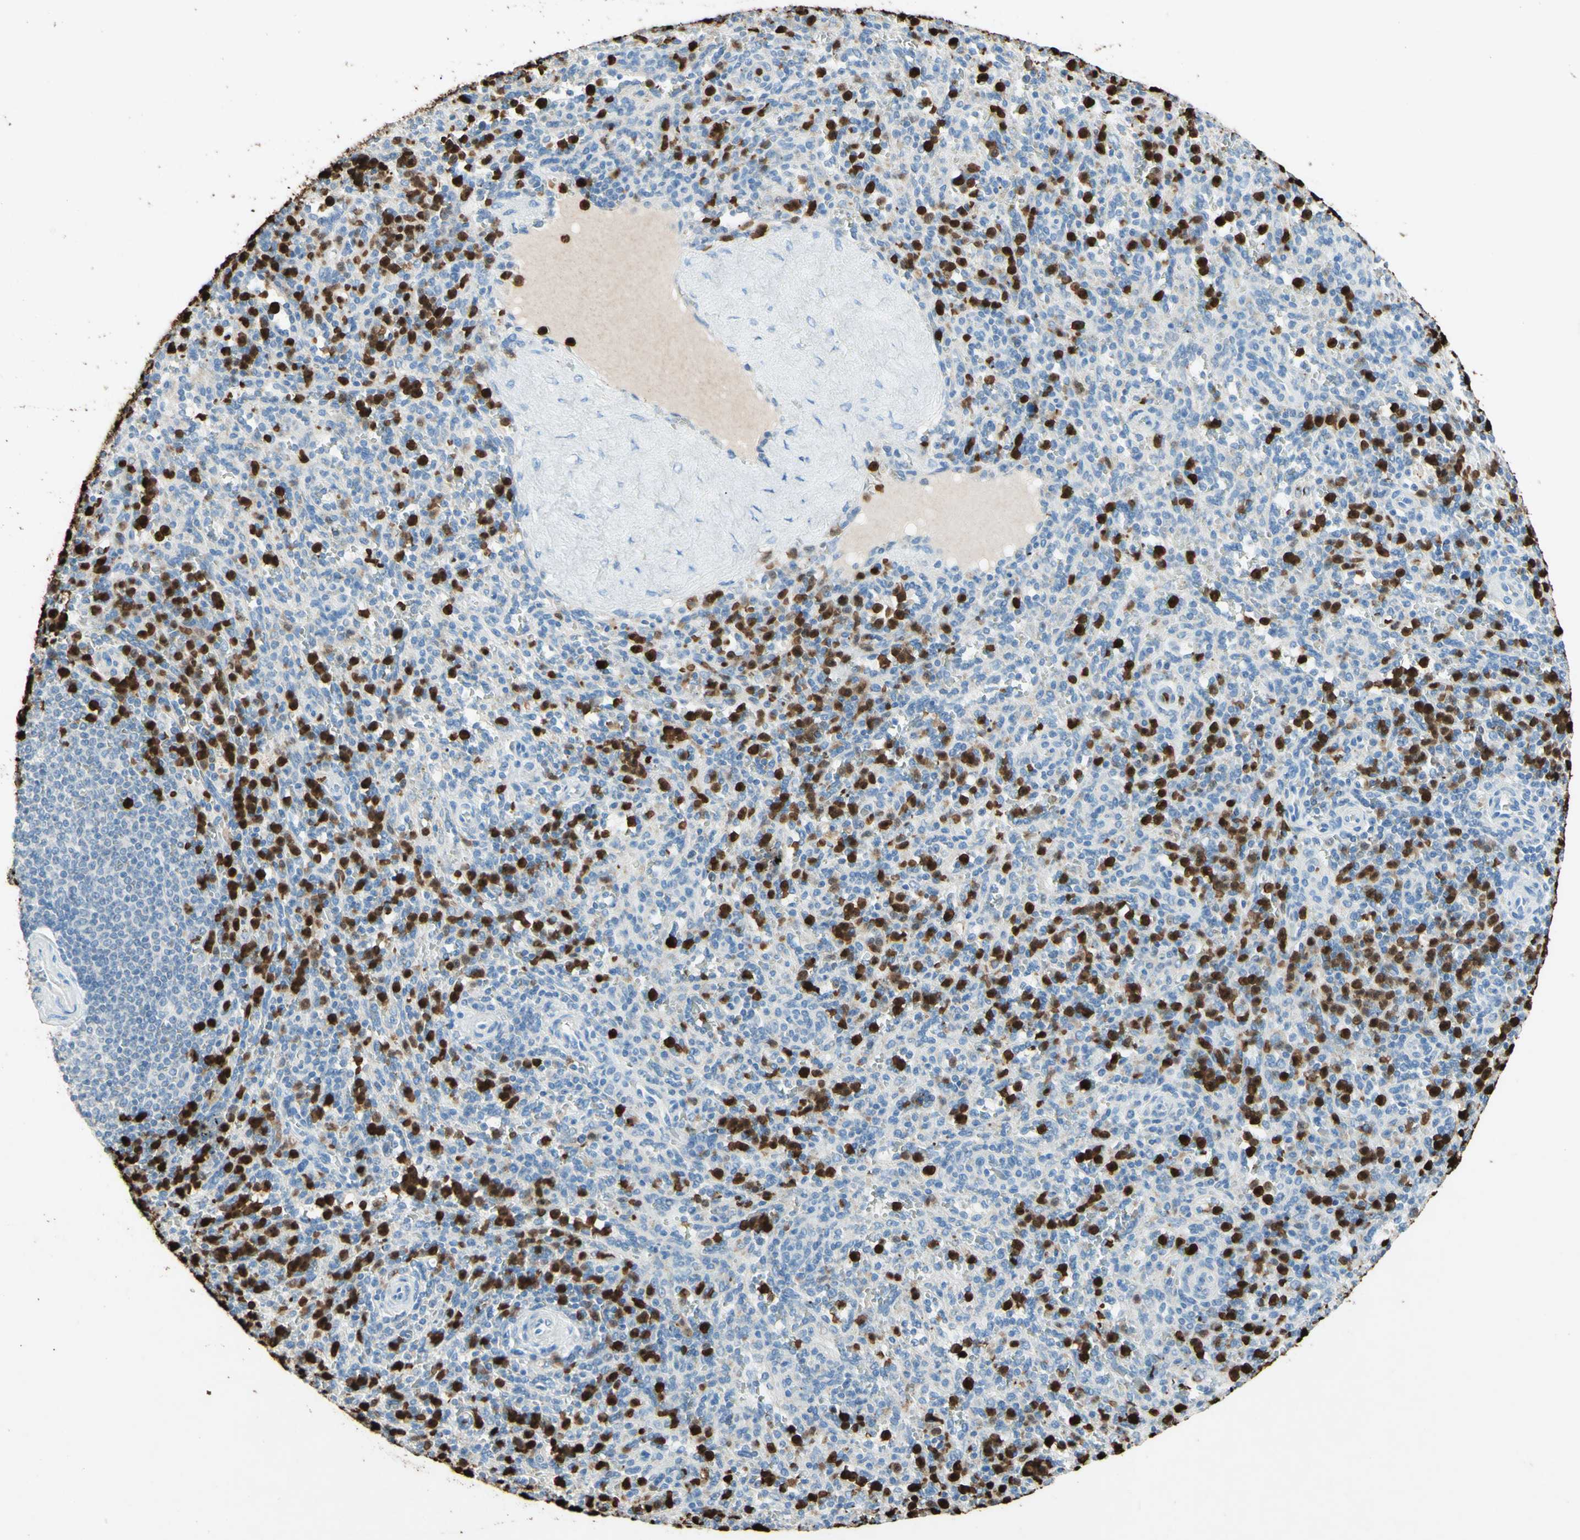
{"staining": {"intensity": "strong", "quantity": "25%-75%", "location": "nuclear"}, "tissue": "spleen", "cell_type": "Cells in red pulp", "image_type": "normal", "snomed": [{"axis": "morphology", "description": "Normal tissue, NOS"}, {"axis": "topography", "description": "Spleen"}], "caption": "Protein analysis of benign spleen displays strong nuclear expression in approximately 25%-75% of cells in red pulp.", "gene": "NFKBIZ", "patient": {"sex": "male", "age": 36}}